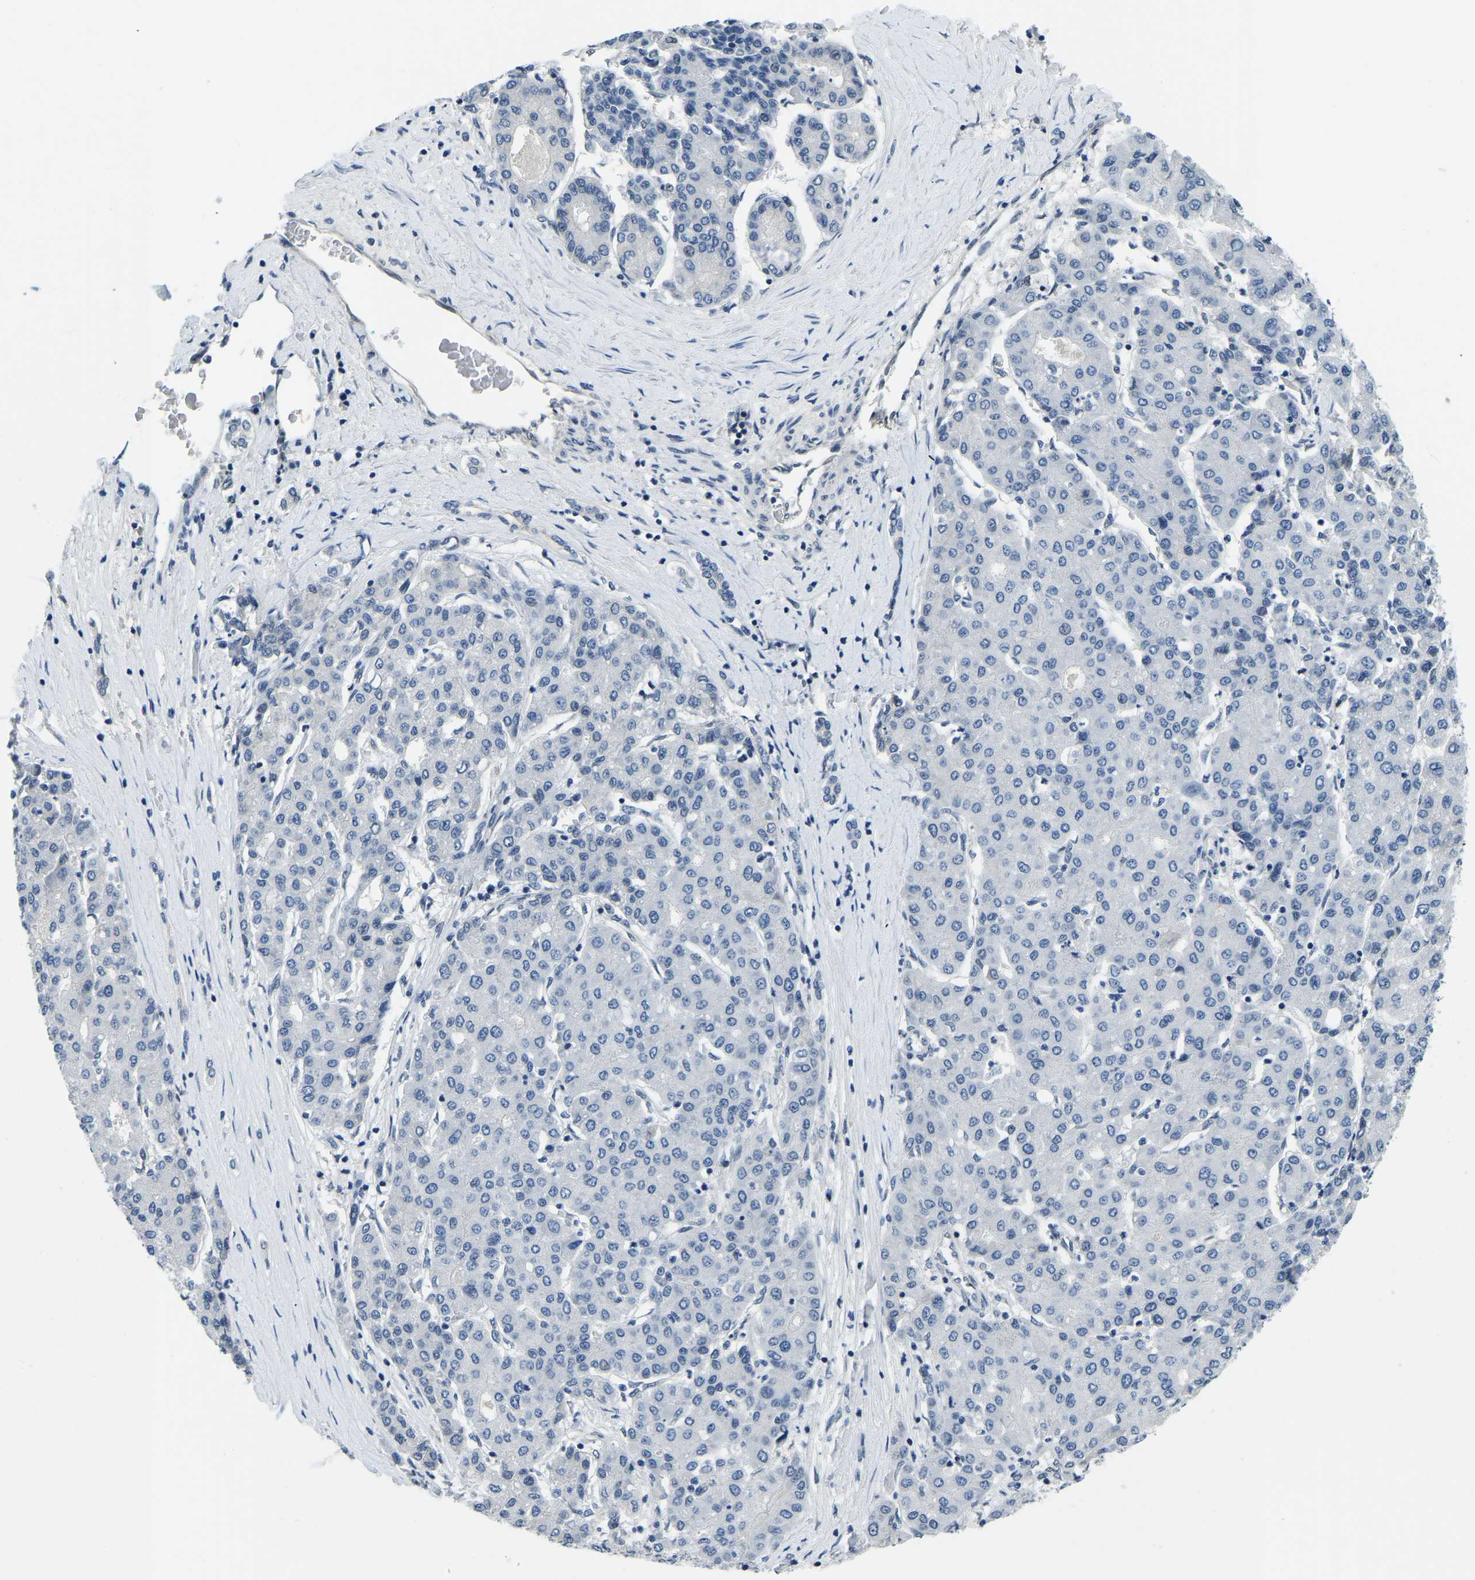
{"staining": {"intensity": "negative", "quantity": "none", "location": "none"}, "tissue": "liver cancer", "cell_type": "Tumor cells", "image_type": "cancer", "snomed": [{"axis": "morphology", "description": "Carcinoma, Hepatocellular, NOS"}, {"axis": "topography", "description": "Liver"}], "caption": "A high-resolution photomicrograph shows immunohistochemistry staining of liver hepatocellular carcinoma, which demonstrates no significant positivity in tumor cells.", "gene": "RANBP2", "patient": {"sex": "male", "age": 65}}